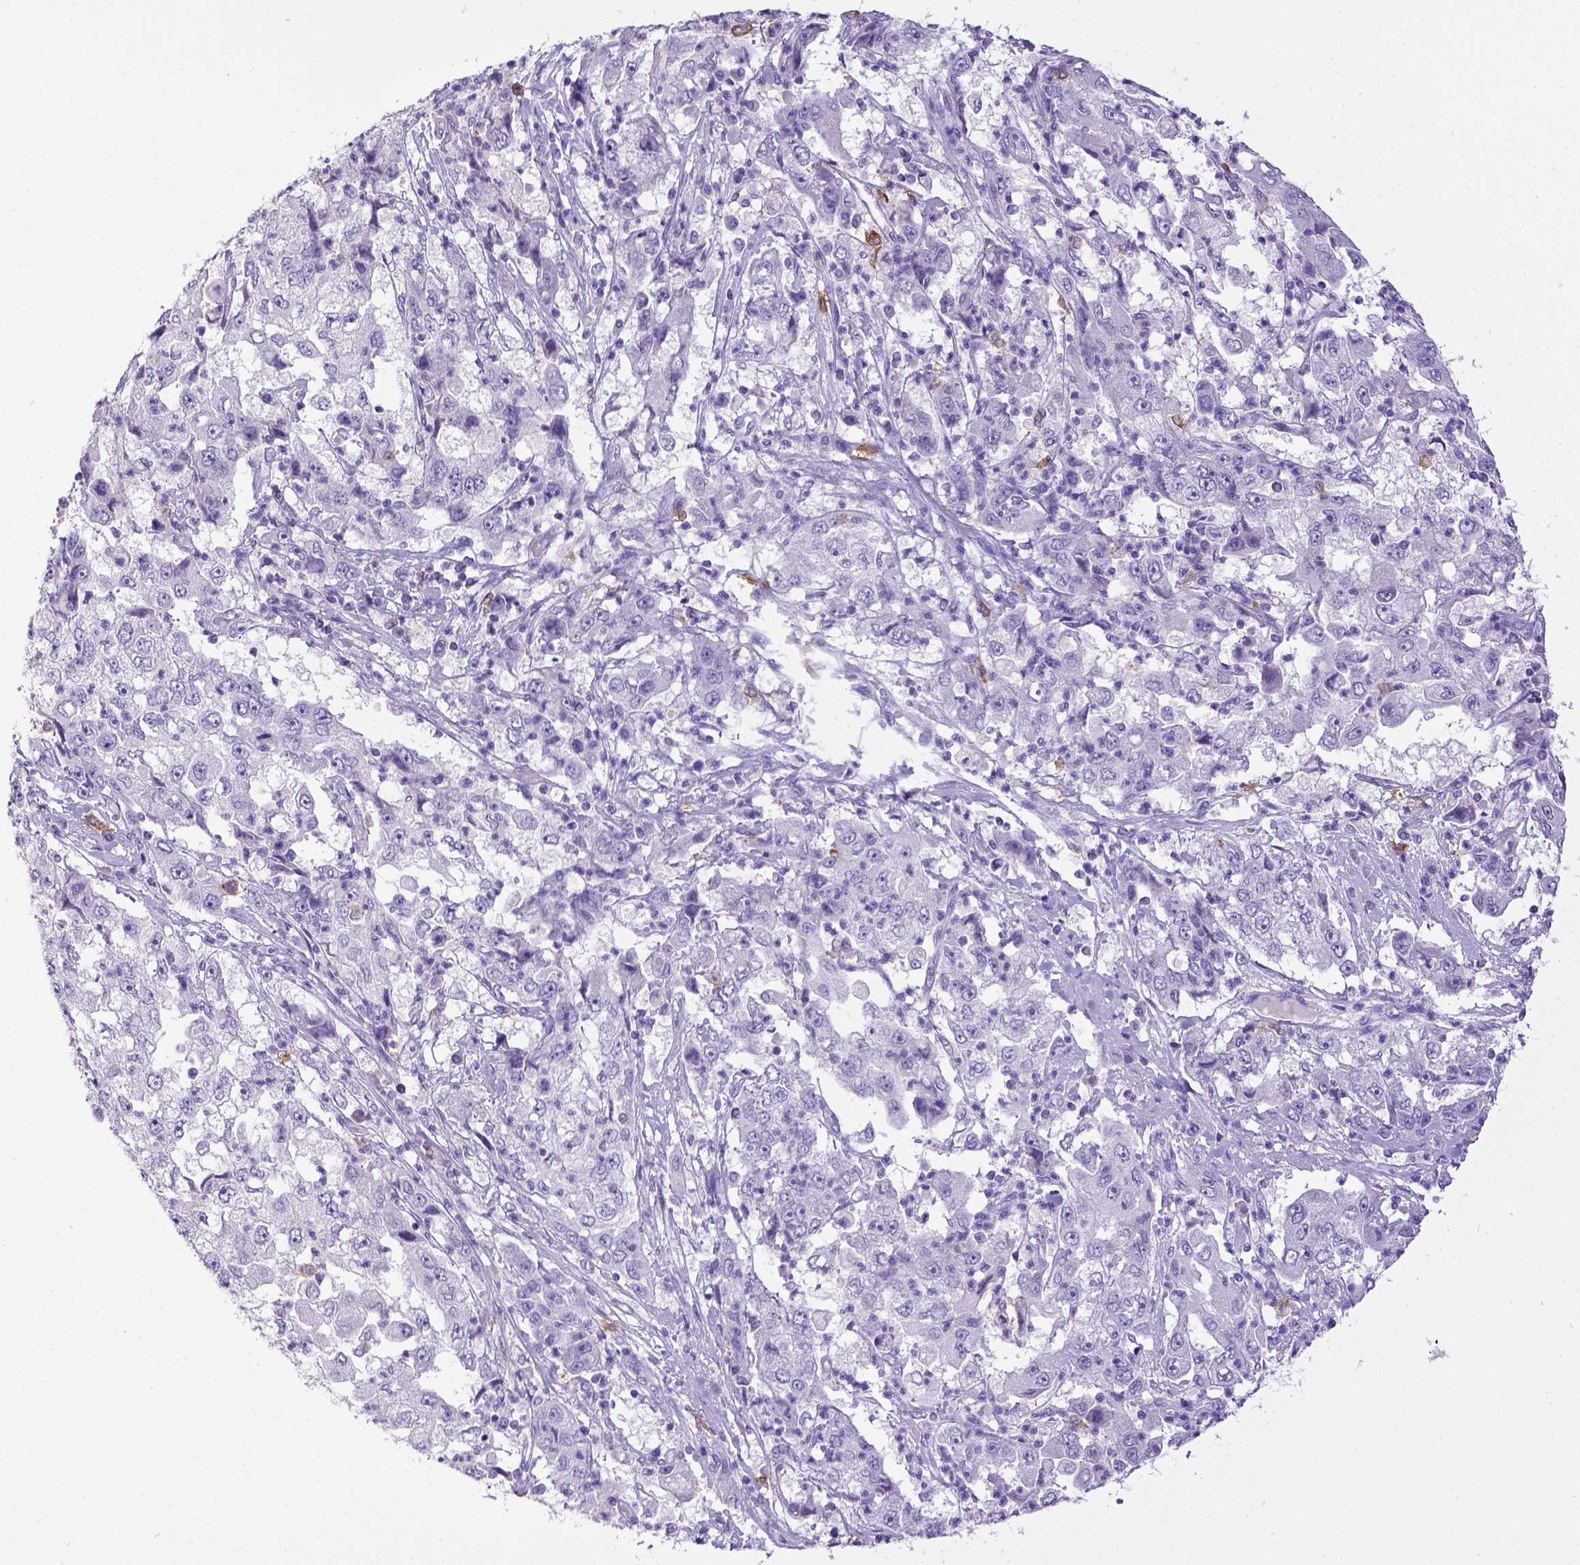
{"staining": {"intensity": "negative", "quantity": "none", "location": "none"}, "tissue": "cervical cancer", "cell_type": "Tumor cells", "image_type": "cancer", "snomed": [{"axis": "morphology", "description": "Squamous cell carcinoma, NOS"}, {"axis": "topography", "description": "Cervix"}], "caption": "This is an IHC histopathology image of human cervical squamous cell carcinoma. There is no staining in tumor cells.", "gene": "KIT", "patient": {"sex": "female", "age": 36}}